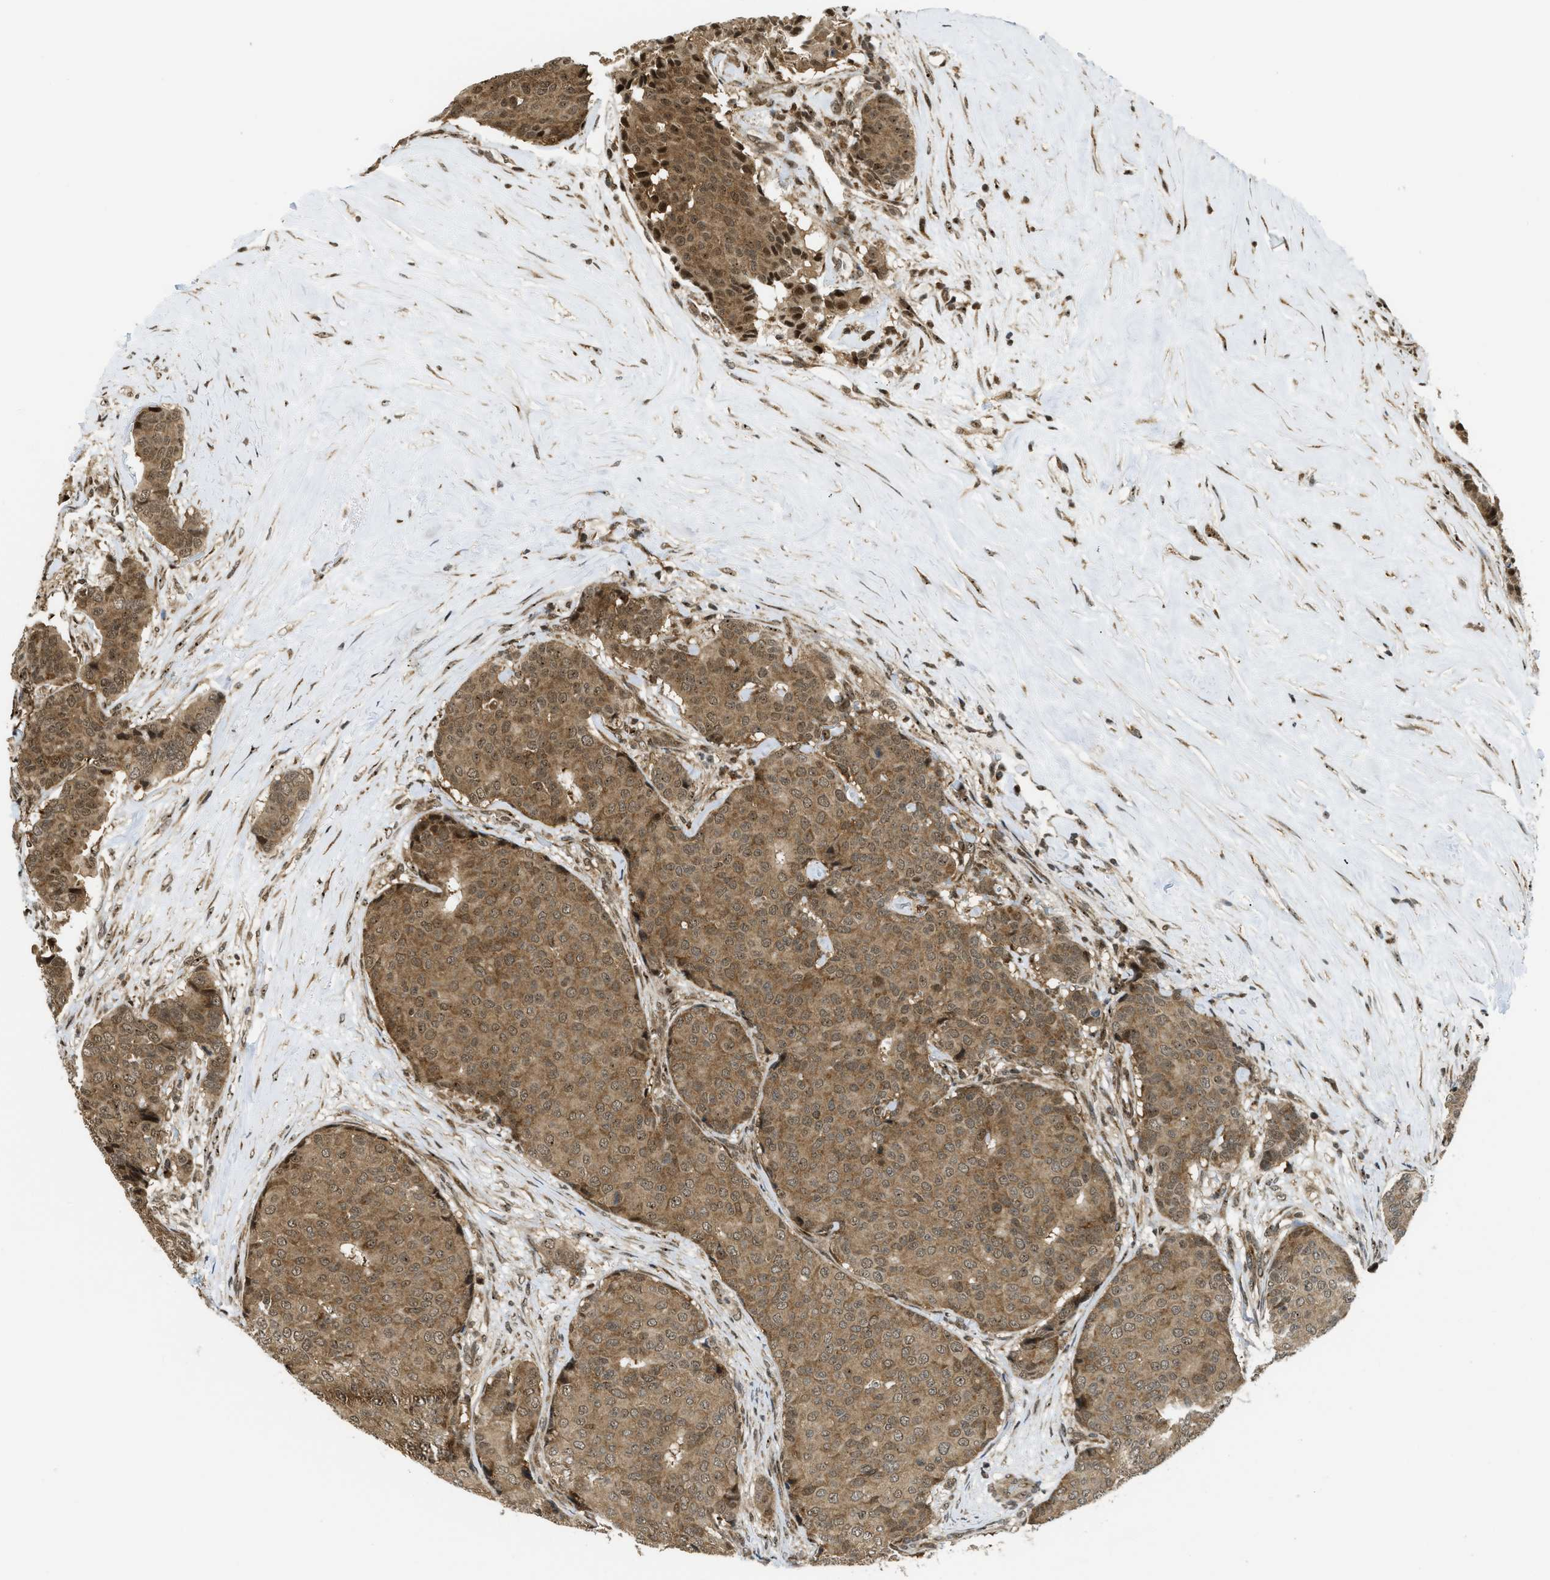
{"staining": {"intensity": "moderate", "quantity": ">75%", "location": "cytoplasmic/membranous,nuclear"}, "tissue": "breast cancer", "cell_type": "Tumor cells", "image_type": "cancer", "snomed": [{"axis": "morphology", "description": "Duct carcinoma"}, {"axis": "topography", "description": "Breast"}], "caption": "Breast cancer (infiltrating ductal carcinoma) stained with a brown dye exhibits moderate cytoplasmic/membranous and nuclear positive expression in about >75% of tumor cells.", "gene": "TACC1", "patient": {"sex": "female", "age": 75}}